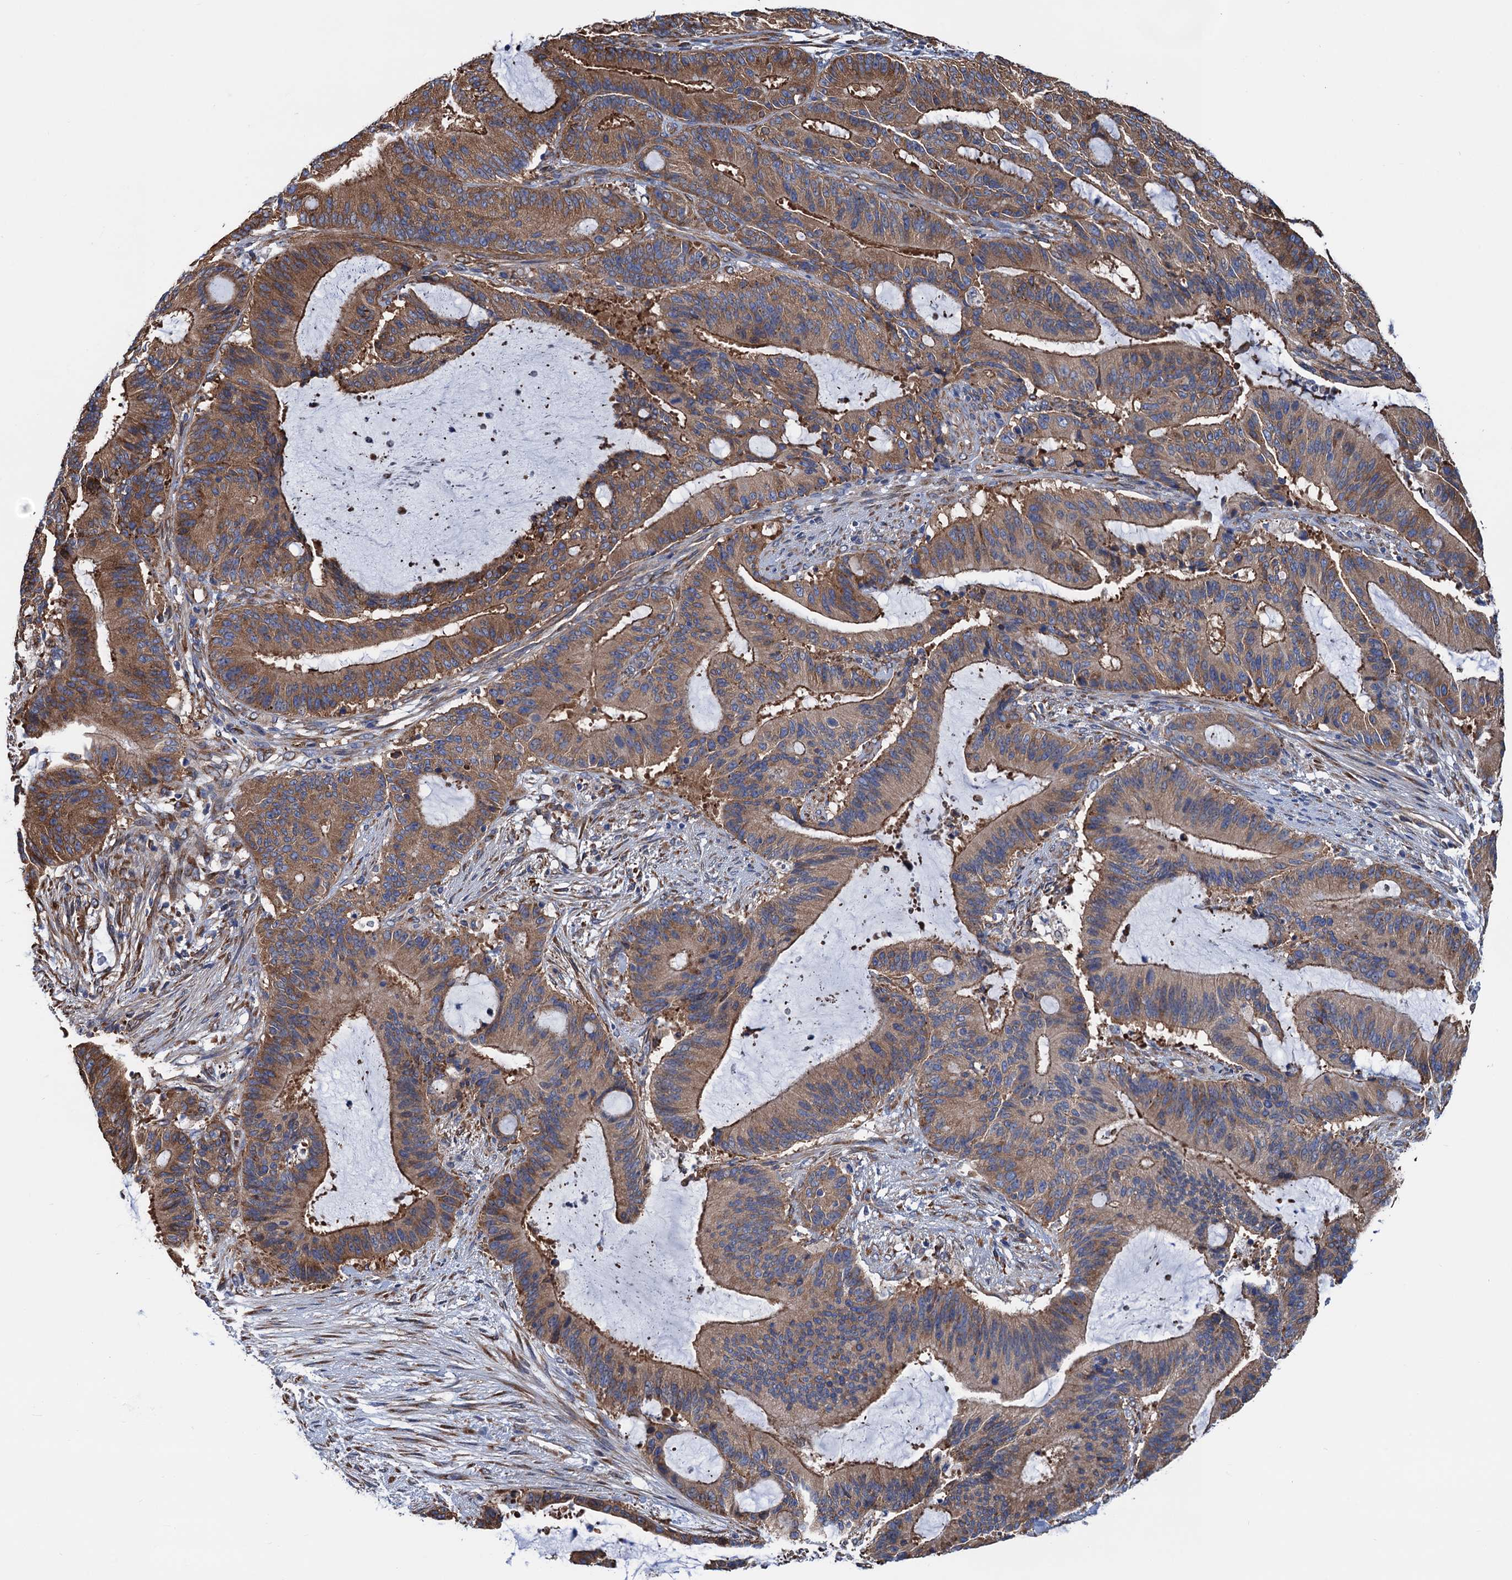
{"staining": {"intensity": "moderate", "quantity": ">75%", "location": "cytoplasmic/membranous"}, "tissue": "liver cancer", "cell_type": "Tumor cells", "image_type": "cancer", "snomed": [{"axis": "morphology", "description": "Normal tissue, NOS"}, {"axis": "morphology", "description": "Cholangiocarcinoma"}, {"axis": "topography", "description": "Liver"}, {"axis": "topography", "description": "Peripheral nerve tissue"}], "caption": "About >75% of tumor cells in liver cancer exhibit moderate cytoplasmic/membranous protein positivity as visualized by brown immunohistochemical staining.", "gene": "SLC12A7", "patient": {"sex": "female", "age": 73}}